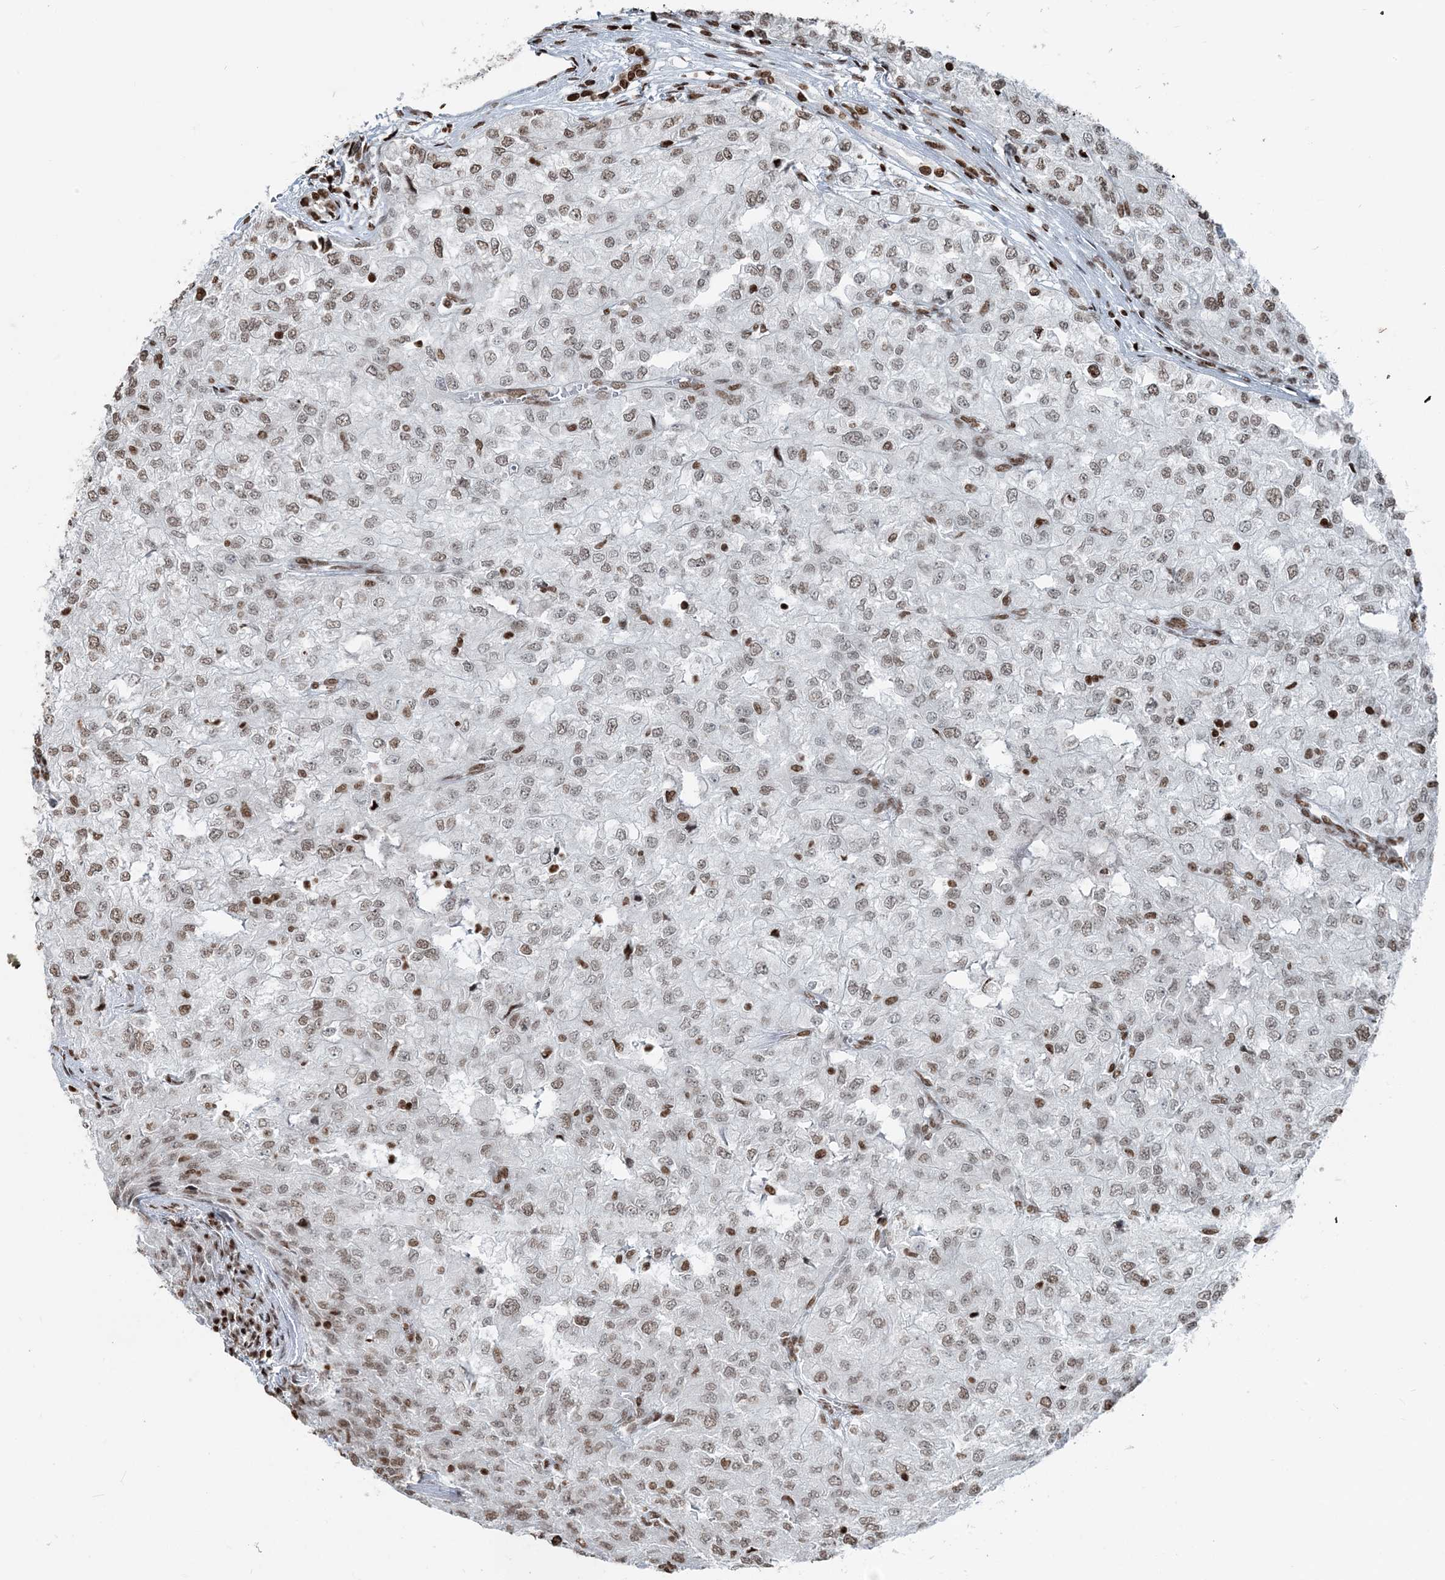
{"staining": {"intensity": "weak", "quantity": "<25%", "location": "nuclear"}, "tissue": "renal cancer", "cell_type": "Tumor cells", "image_type": "cancer", "snomed": [{"axis": "morphology", "description": "Adenocarcinoma, NOS"}, {"axis": "topography", "description": "Kidney"}], "caption": "Protein analysis of renal adenocarcinoma displays no significant positivity in tumor cells.", "gene": "H3-3B", "patient": {"sex": "female", "age": 54}}